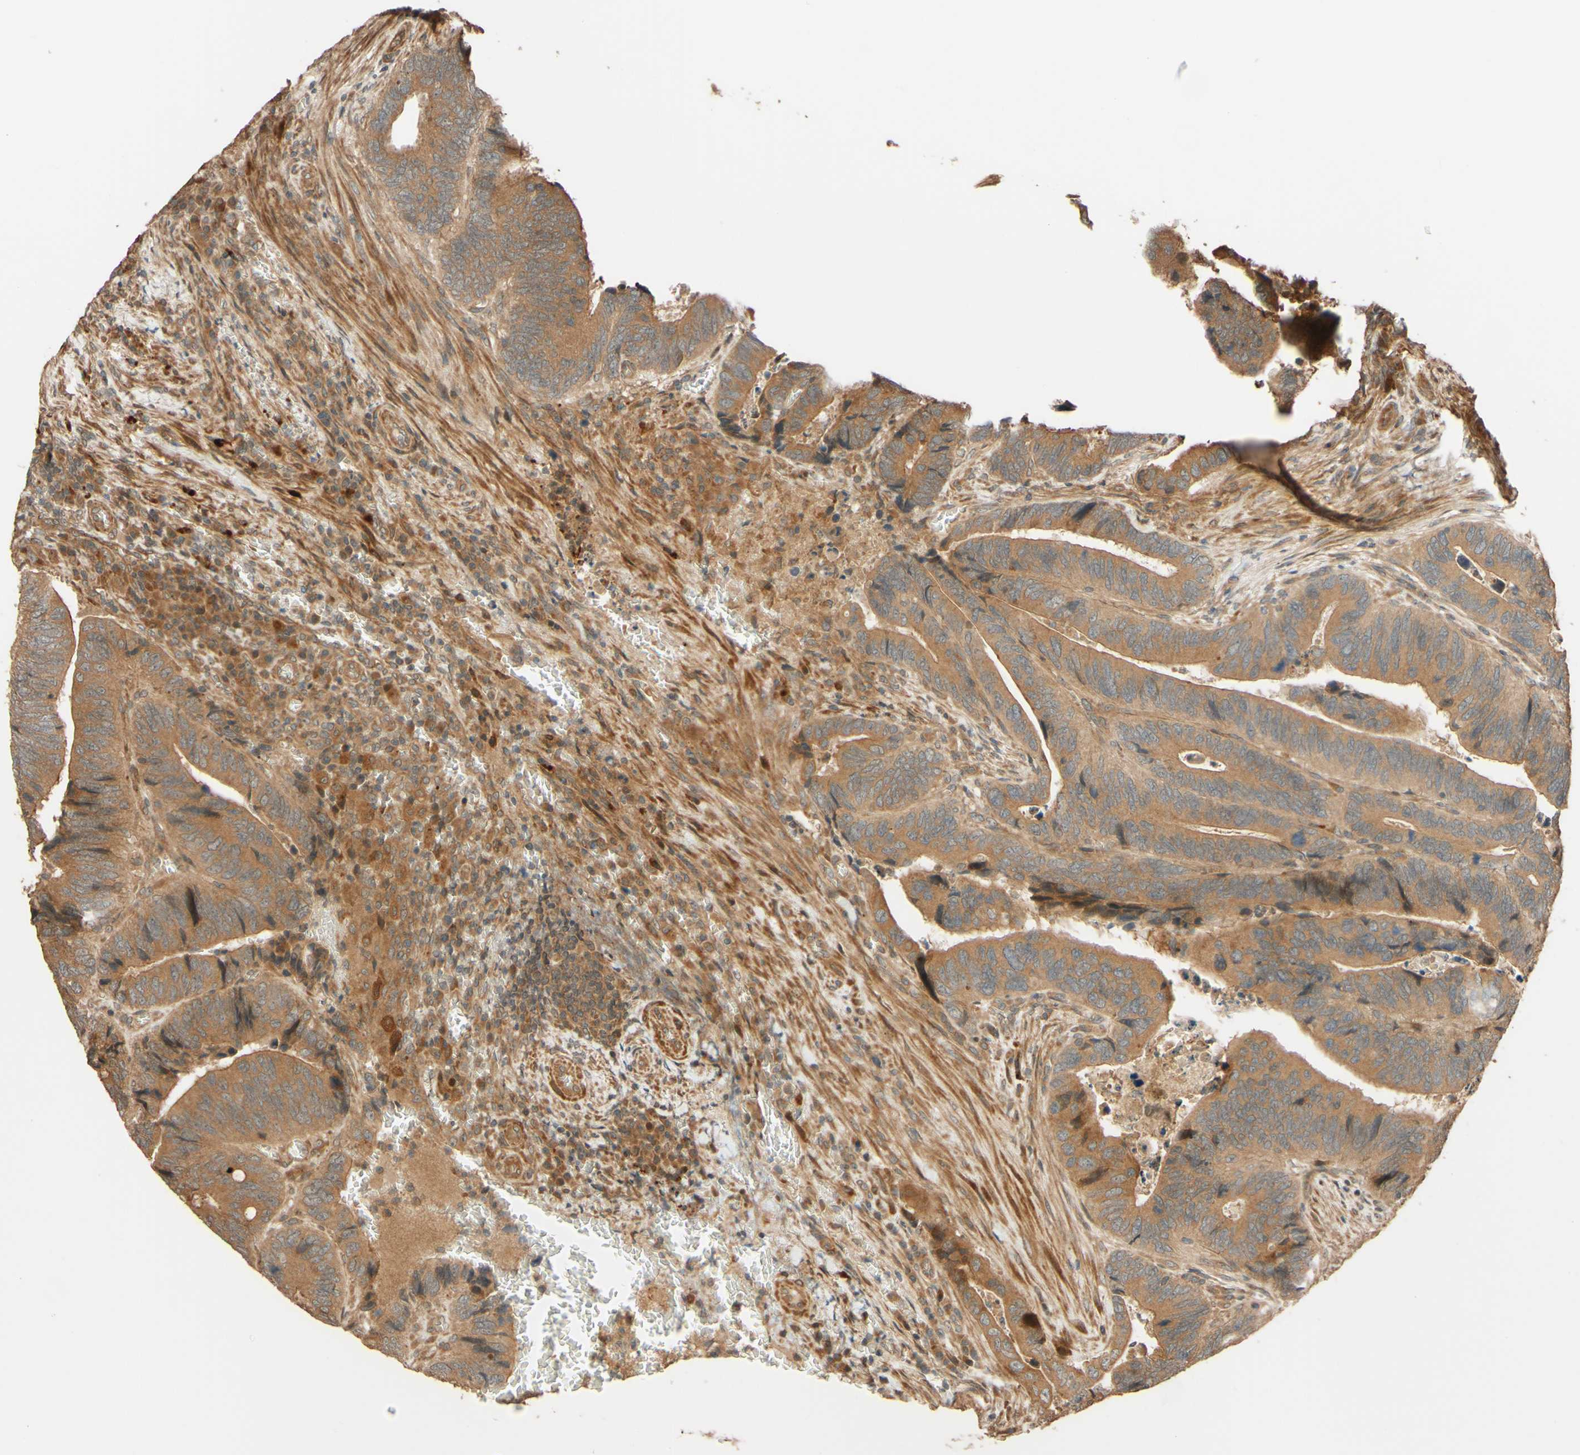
{"staining": {"intensity": "moderate", "quantity": ">75%", "location": "cytoplasmic/membranous"}, "tissue": "colorectal cancer", "cell_type": "Tumor cells", "image_type": "cancer", "snomed": [{"axis": "morphology", "description": "Adenocarcinoma, NOS"}, {"axis": "topography", "description": "Colon"}], "caption": "A brown stain shows moderate cytoplasmic/membranous expression of a protein in human adenocarcinoma (colorectal) tumor cells.", "gene": "RNF19A", "patient": {"sex": "male", "age": 72}}